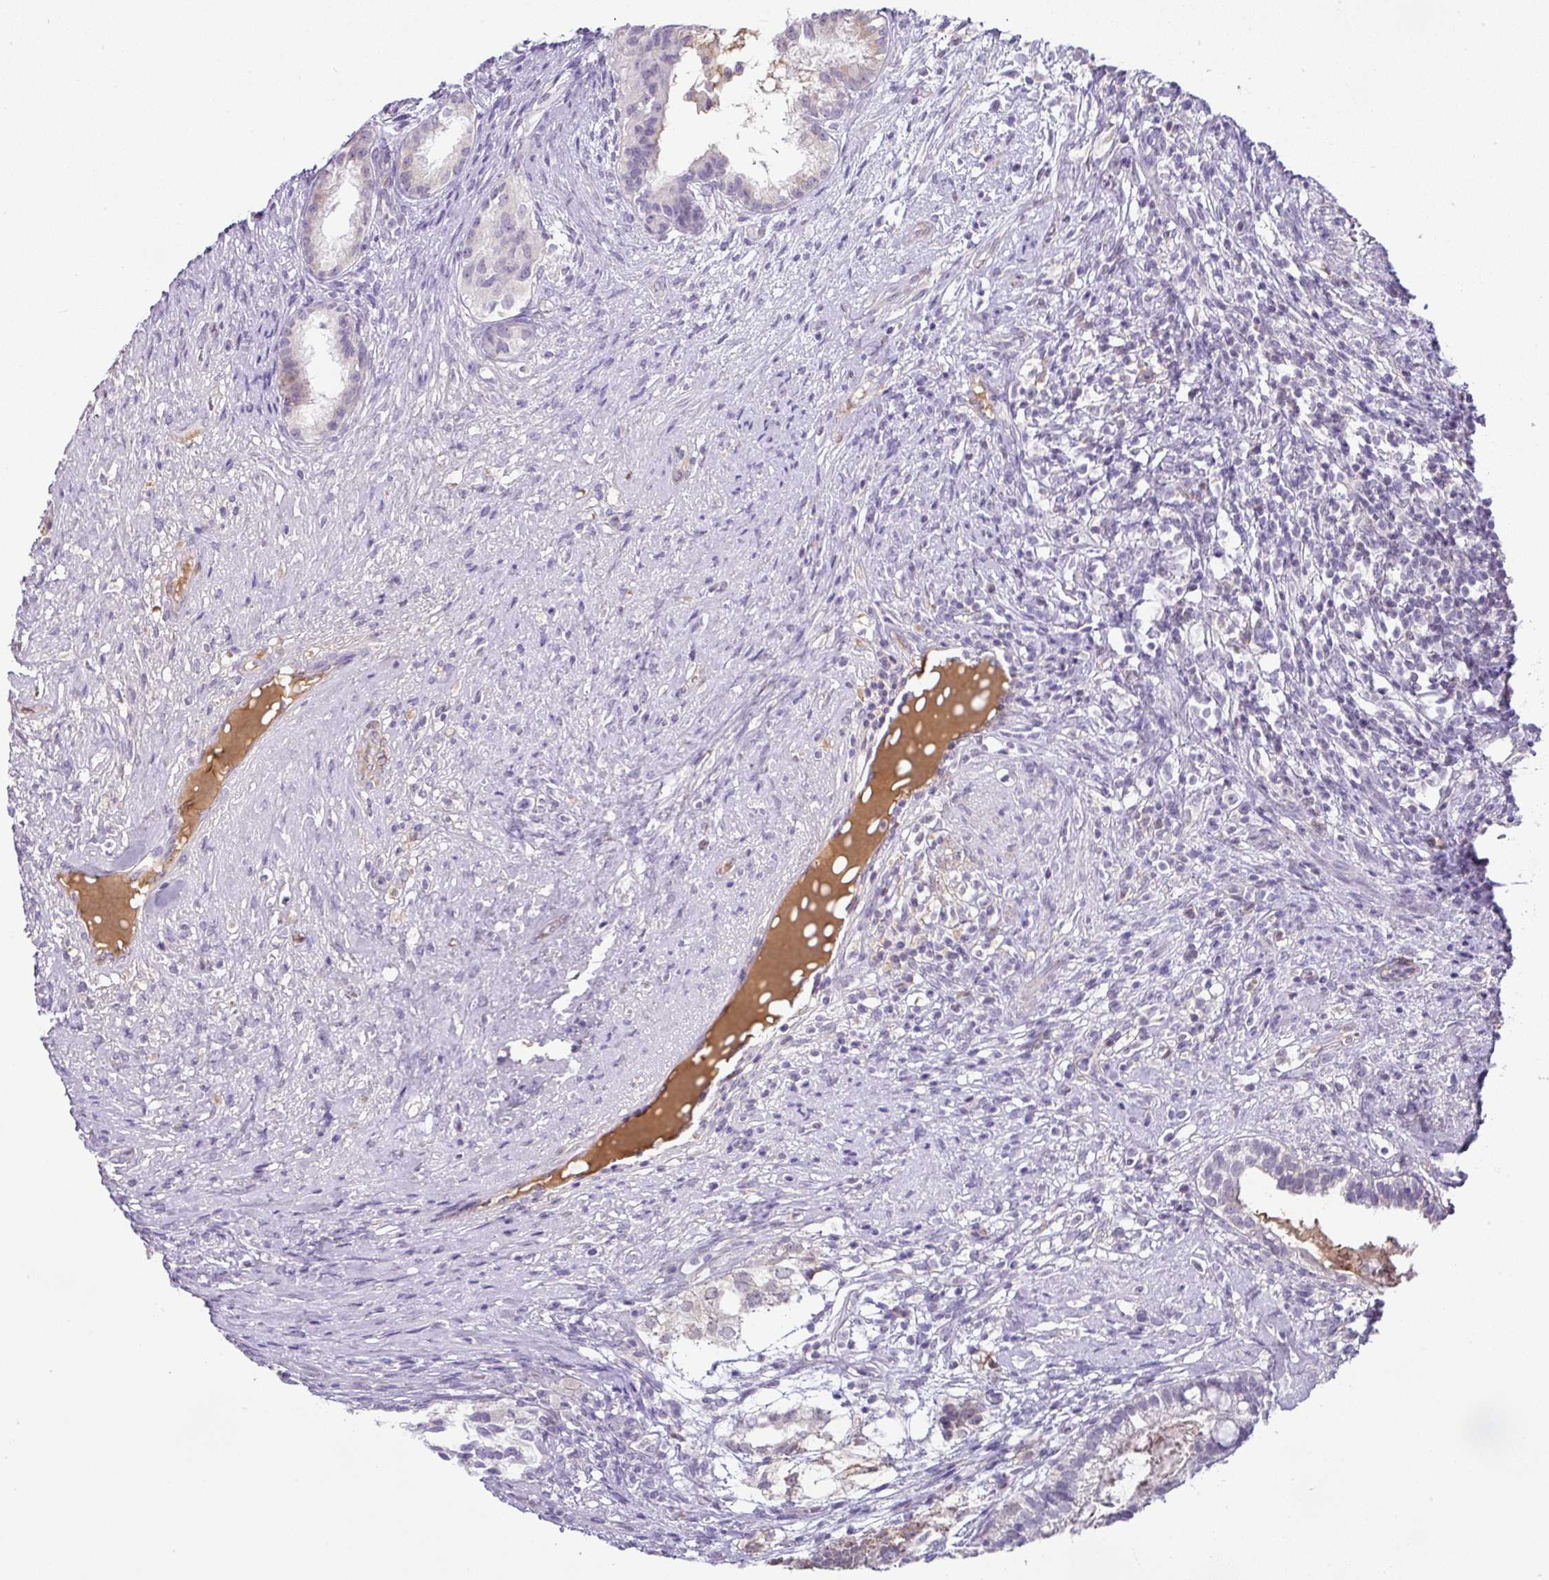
{"staining": {"intensity": "negative", "quantity": "none", "location": "none"}, "tissue": "testis cancer", "cell_type": "Tumor cells", "image_type": "cancer", "snomed": [{"axis": "morphology", "description": "Seminoma, NOS"}, {"axis": "morphology", "description": "Carcinoma, Embryonal, NOS"}, {"axis": "topography", "description": "Testis"}], "caption": "Tumor cells show no significant protein staining in testis seminoma. (Immunohistochemistry (ihc), brightfield microscopy, high magnification).", "gene": "FGF17", "patient": {"sex": "male", "age": 41}}